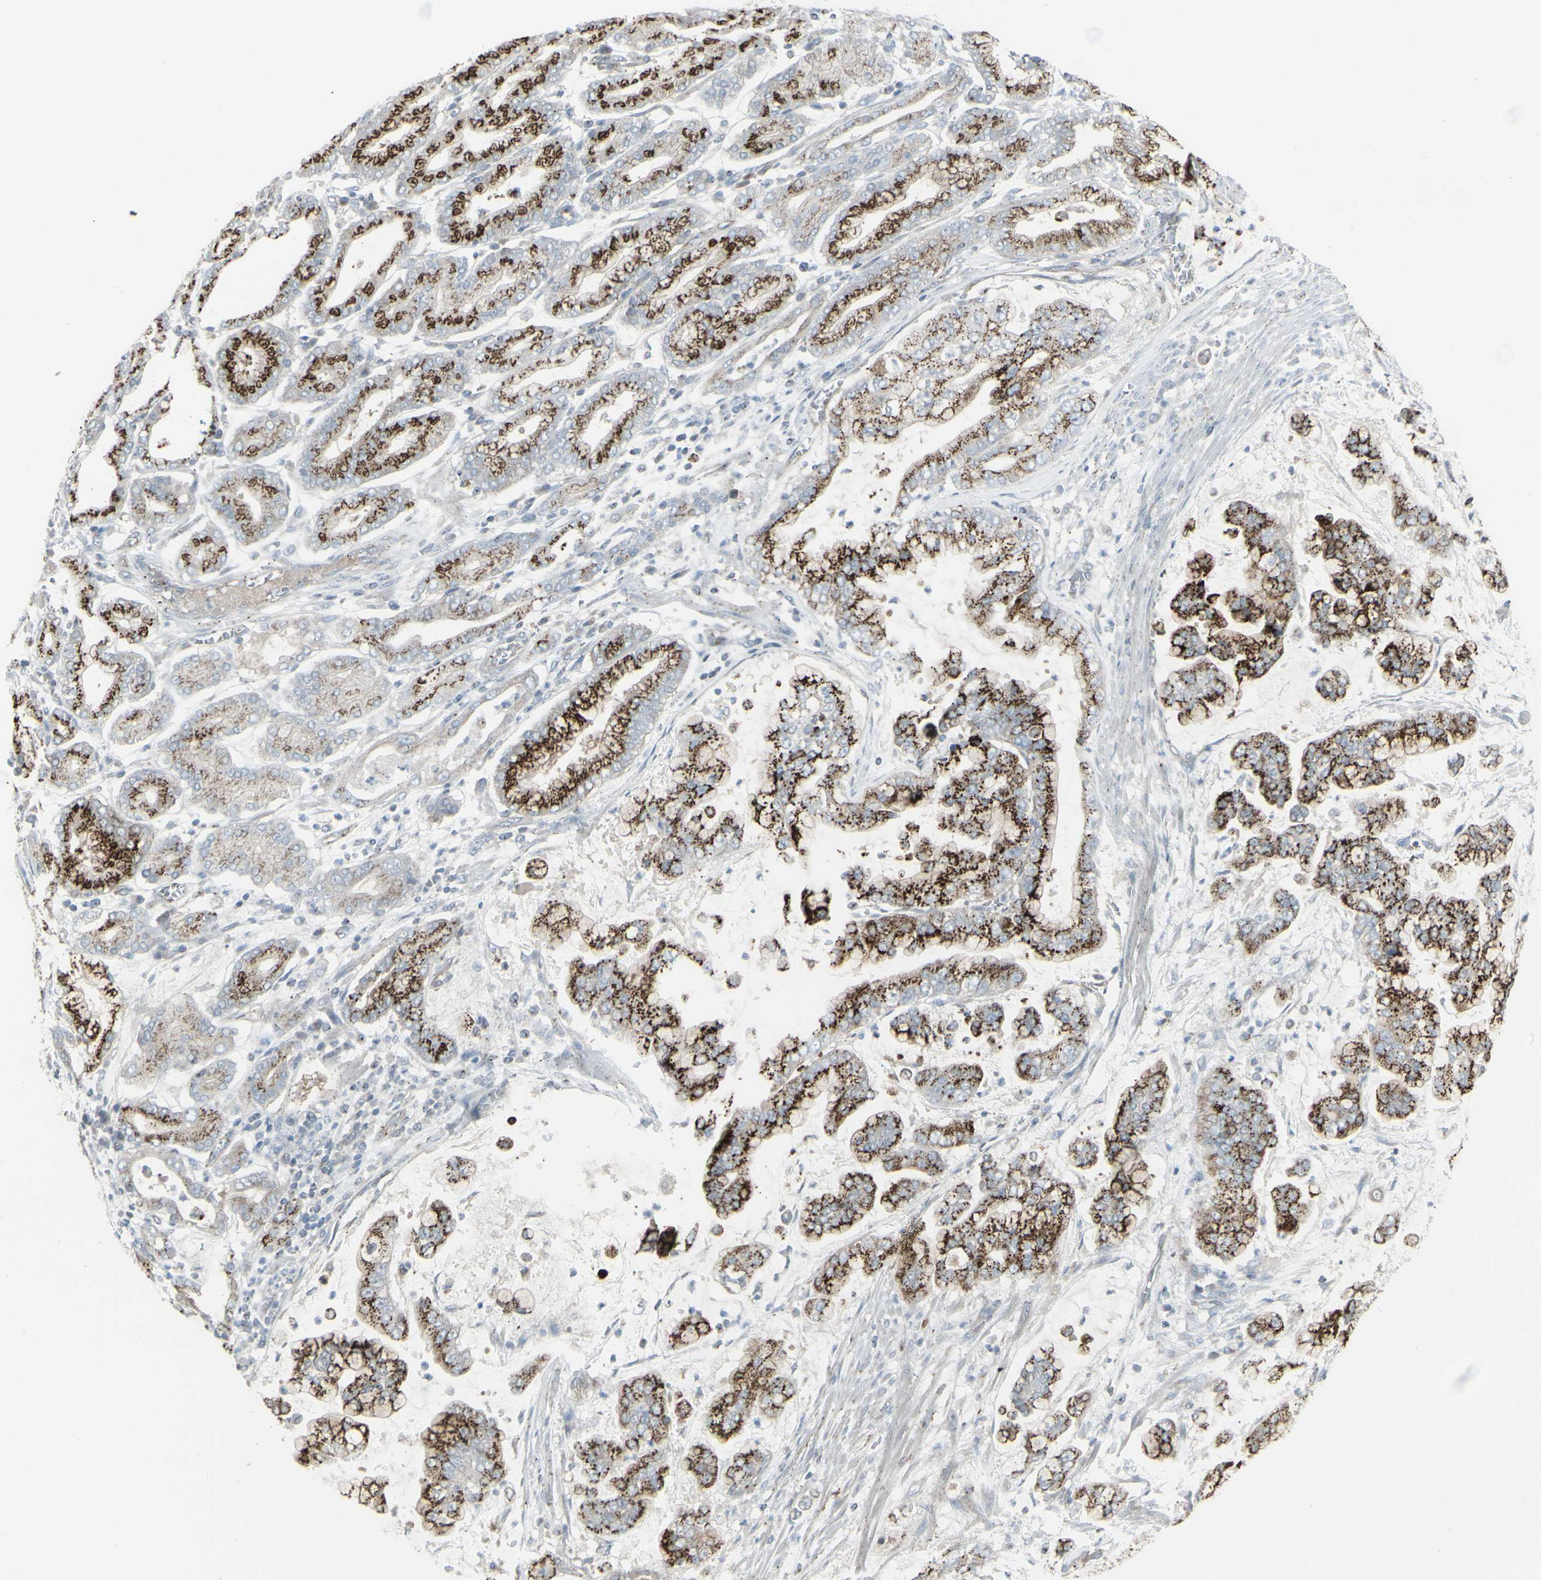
{"staining": {"intensity": "strong", "quantity": ">75%", "location": "cytoplasmic/membranous"}, "tissue": "stomach cancer", "cell_type": "Tumor cells", "image_type": "cancer", "snomed": [{"axis": "morphology", "description": "Normal tissue, NOS"}, {"axis": "morphology", "description": "Adenocarcinoma, NOS"}, {"axis": "topography", "description": "Stomach, upper"}, {"axis": "topography", "description": "Stomach"}], "caption": "Protein analysis of stomach adenocarcinoma tissue exhibits strong cytoplasmic/membranous staining in about >75% of tumor cells.", "gene": "GALNT6", "patient": {"sex": "male", "age": 76}}